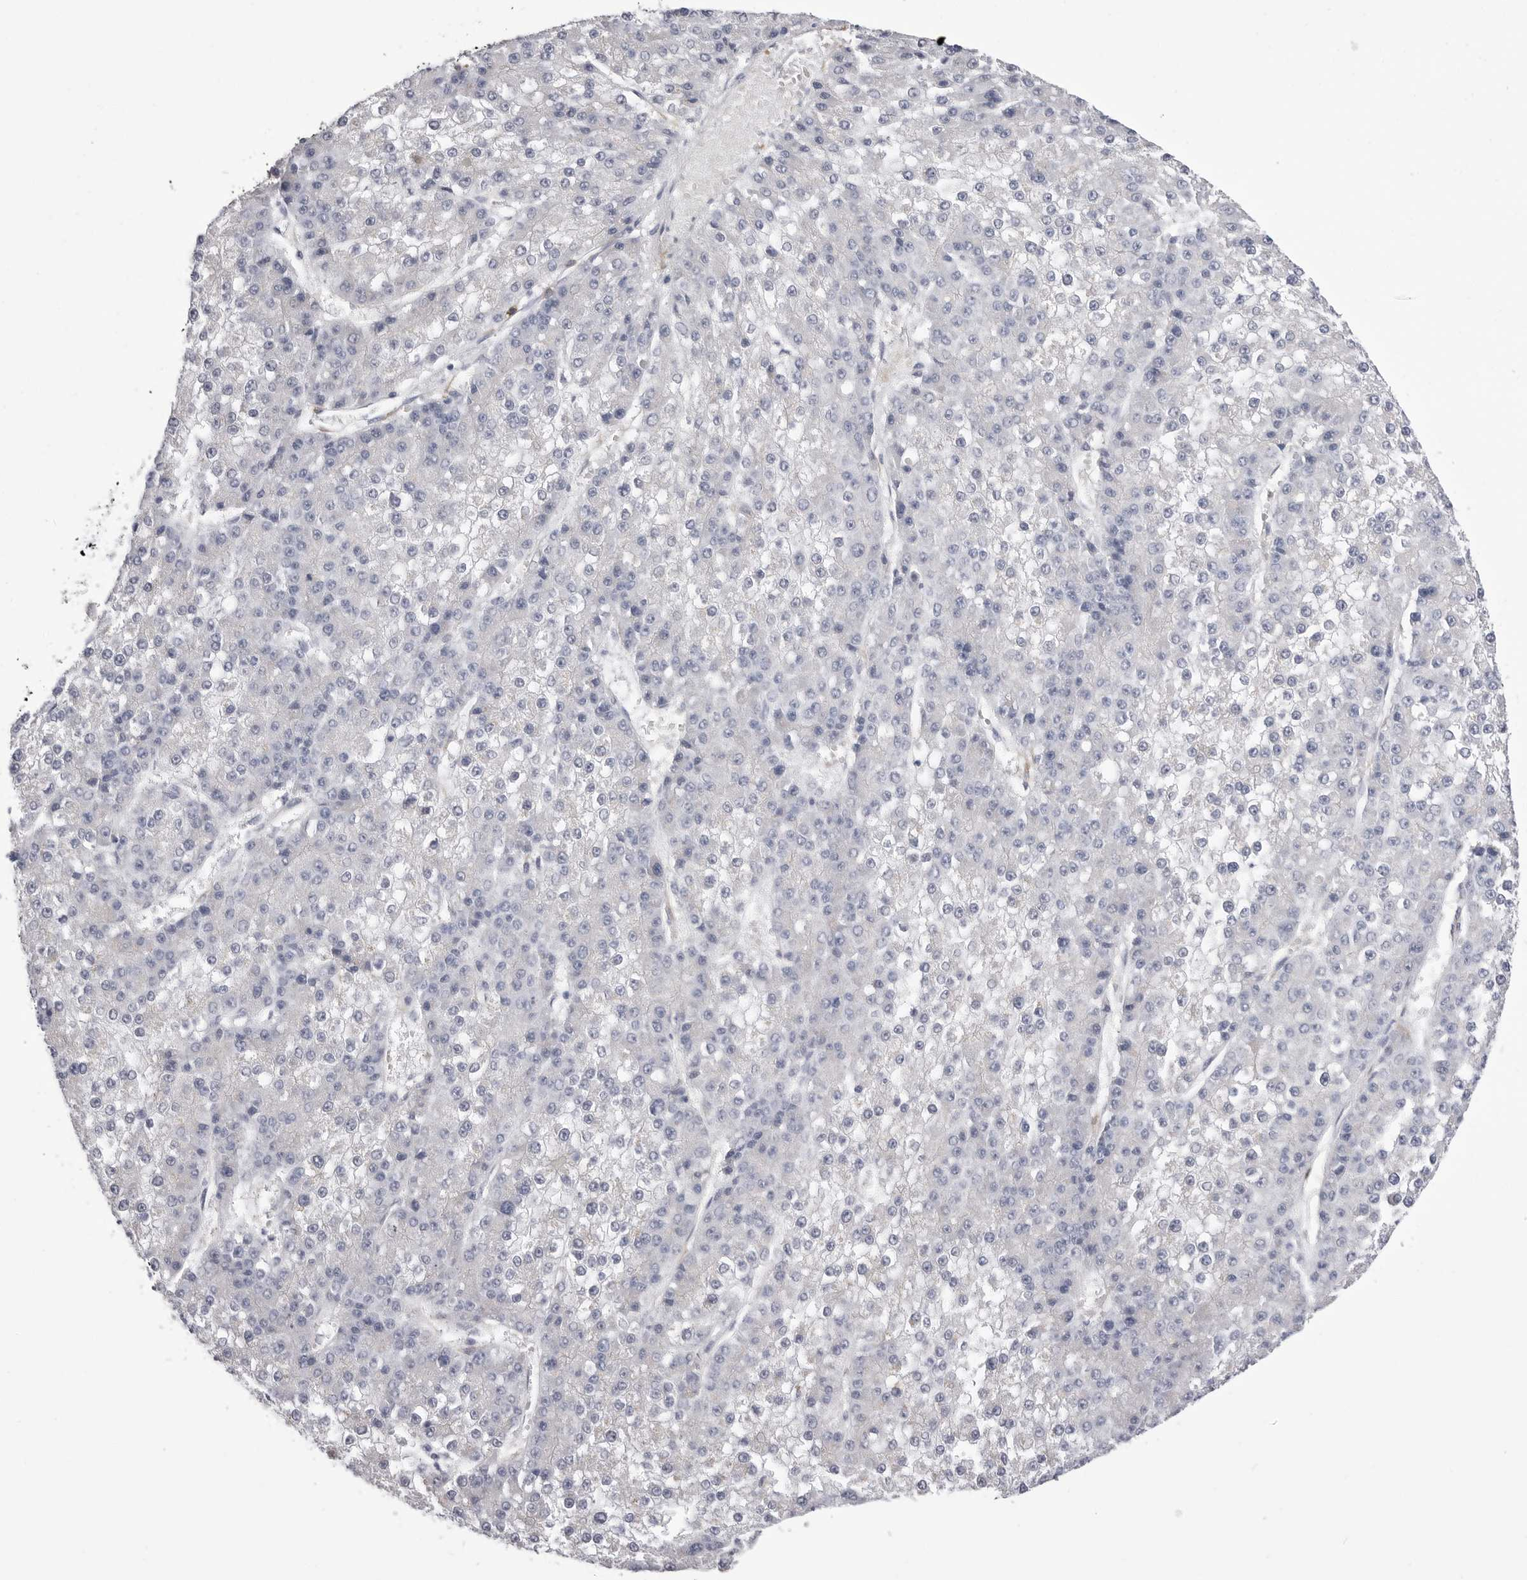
{"staining": {"intensity": "negative", "quantity": "none", "location": "none"}, "tissue": "liver cancer", "cell_type": "Tumor cells", "image_type": "cancer", "snomed": [{"axis": "morphology", "description": "Carcinoma, Hepatocellular, NOS"}, {"axis": "topography", "description": "Liver"}], "caption": "Protein analysis of liver hepatocellular carcinoma reveals no significant positivity in tumor cells.", "gene": "AKAP12", "patient": {"sex": "female", "age": 73}}